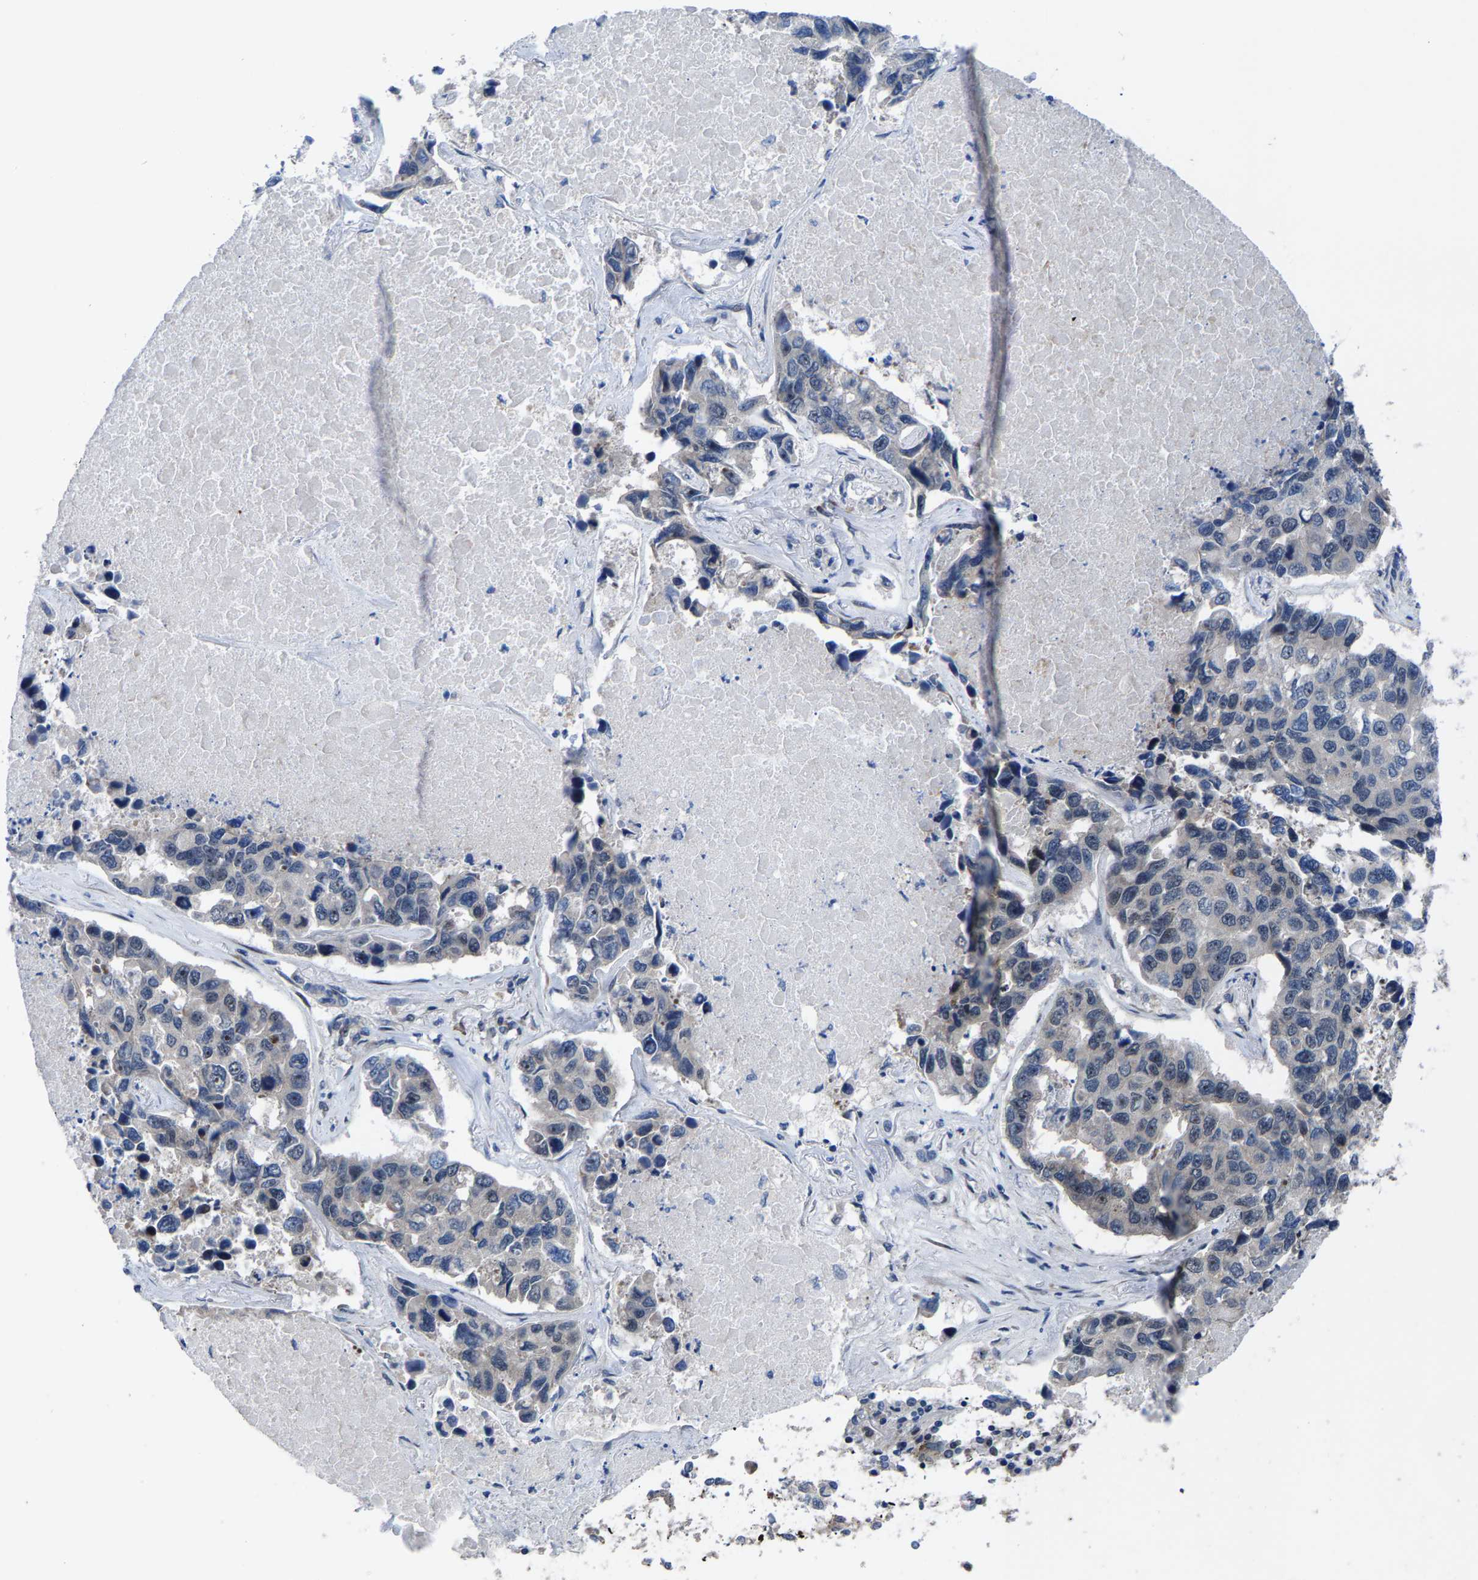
{"staining": {"intensity": "negative", "quantity": "none", "location": "none"}, "tissue": "lung cancer", "cell_type": "Tumor cells", "image_type": "cancer", "snomed": [{"axis": "morphology", "description": "Adenocarcinoma, NOS"}, {"axis": "topography", "description": "Lung"}], "caption": "Immunohistochemistry (IHC) of adenocarcinoma (lung) shows no staining in tumor cells.", "gene": "HAUS6", "patient": {"sex": "male", "age": 64}}